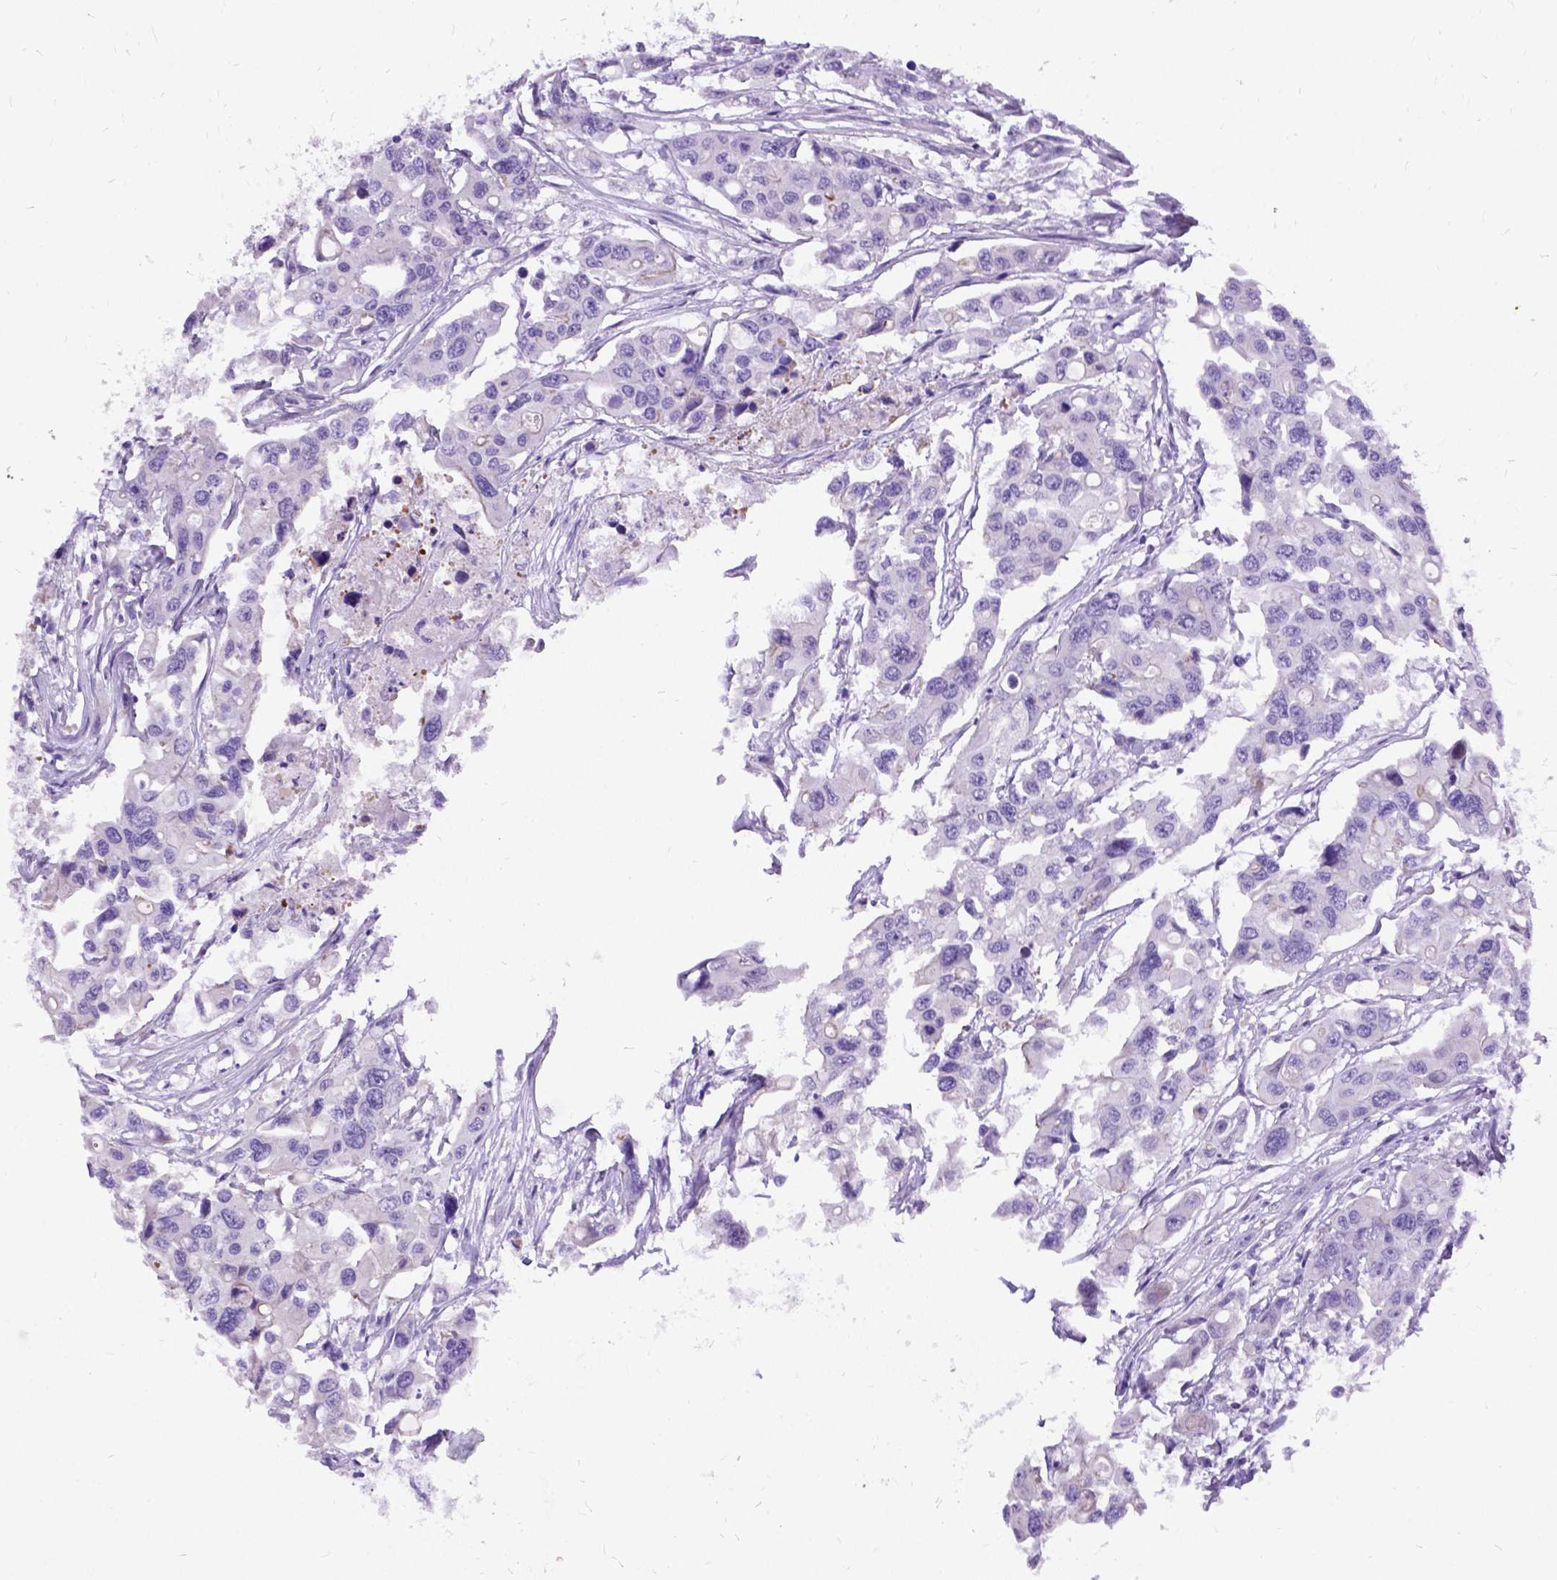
{"staining": {"intensity": "negative", "quantity": "none", "location": "none"}, "tissue": "colorectal cancer", "cell_type": "Tumor cells", "image_type": "cancer", "snomed": [{"axis": "morphology", "description": "Adenocarcinoma, NOS"}, {"axis": "topography", "description": "Colon"}], "caption": "Human adenocarcinoma (colorectal) stained for a protein using IHC demonstrates no expression in tumor cells.", "gene": "NEUROD4", "patient": {"sex": "male", "age": 77}}